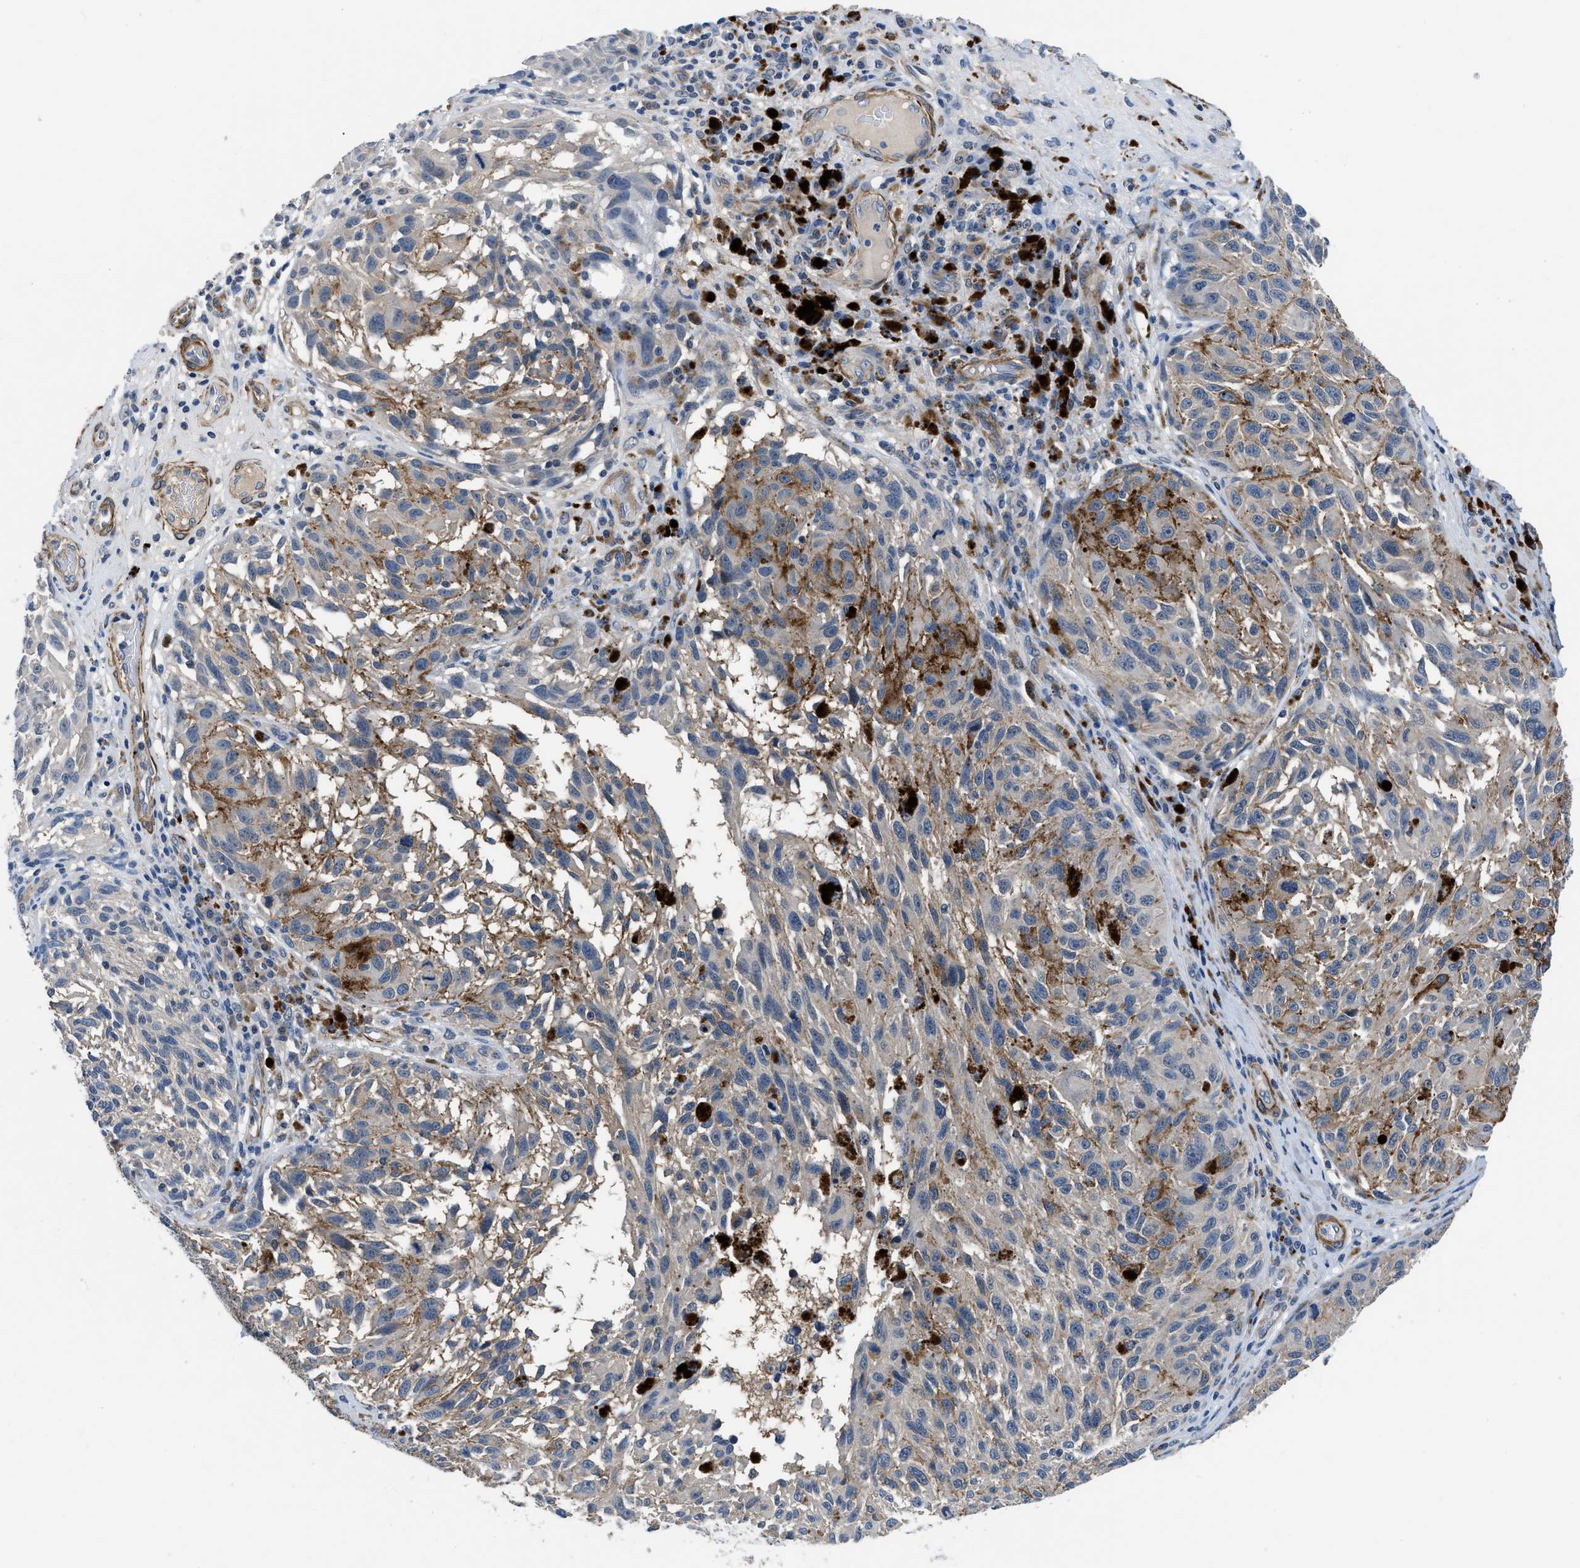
{"staining": {"intensity": "weak", "quantity": "25%-75%", "location": "cytoplasmic/membranous"}, "tissue": "melanoma", "cell_type": "Tumor cells", "image_type": "cancer", "snomed": [{"axis": "morphology", "description": "Malignant melanoma, NOS"}, {"axis": "topography", "description": "Skin"}], "caption": "An IHC micrograph of neoplastic tissue is shown. Protein staining in brown labels weak cytoplasmic/membranous positivity in melanoma within tumor cells. (DAB (3,3'-diaminobenzidine) IHC with brightfield microscopy, high magnification).", "gene": "LANCL2", "patient": {"sex": "female", "age": 73}}